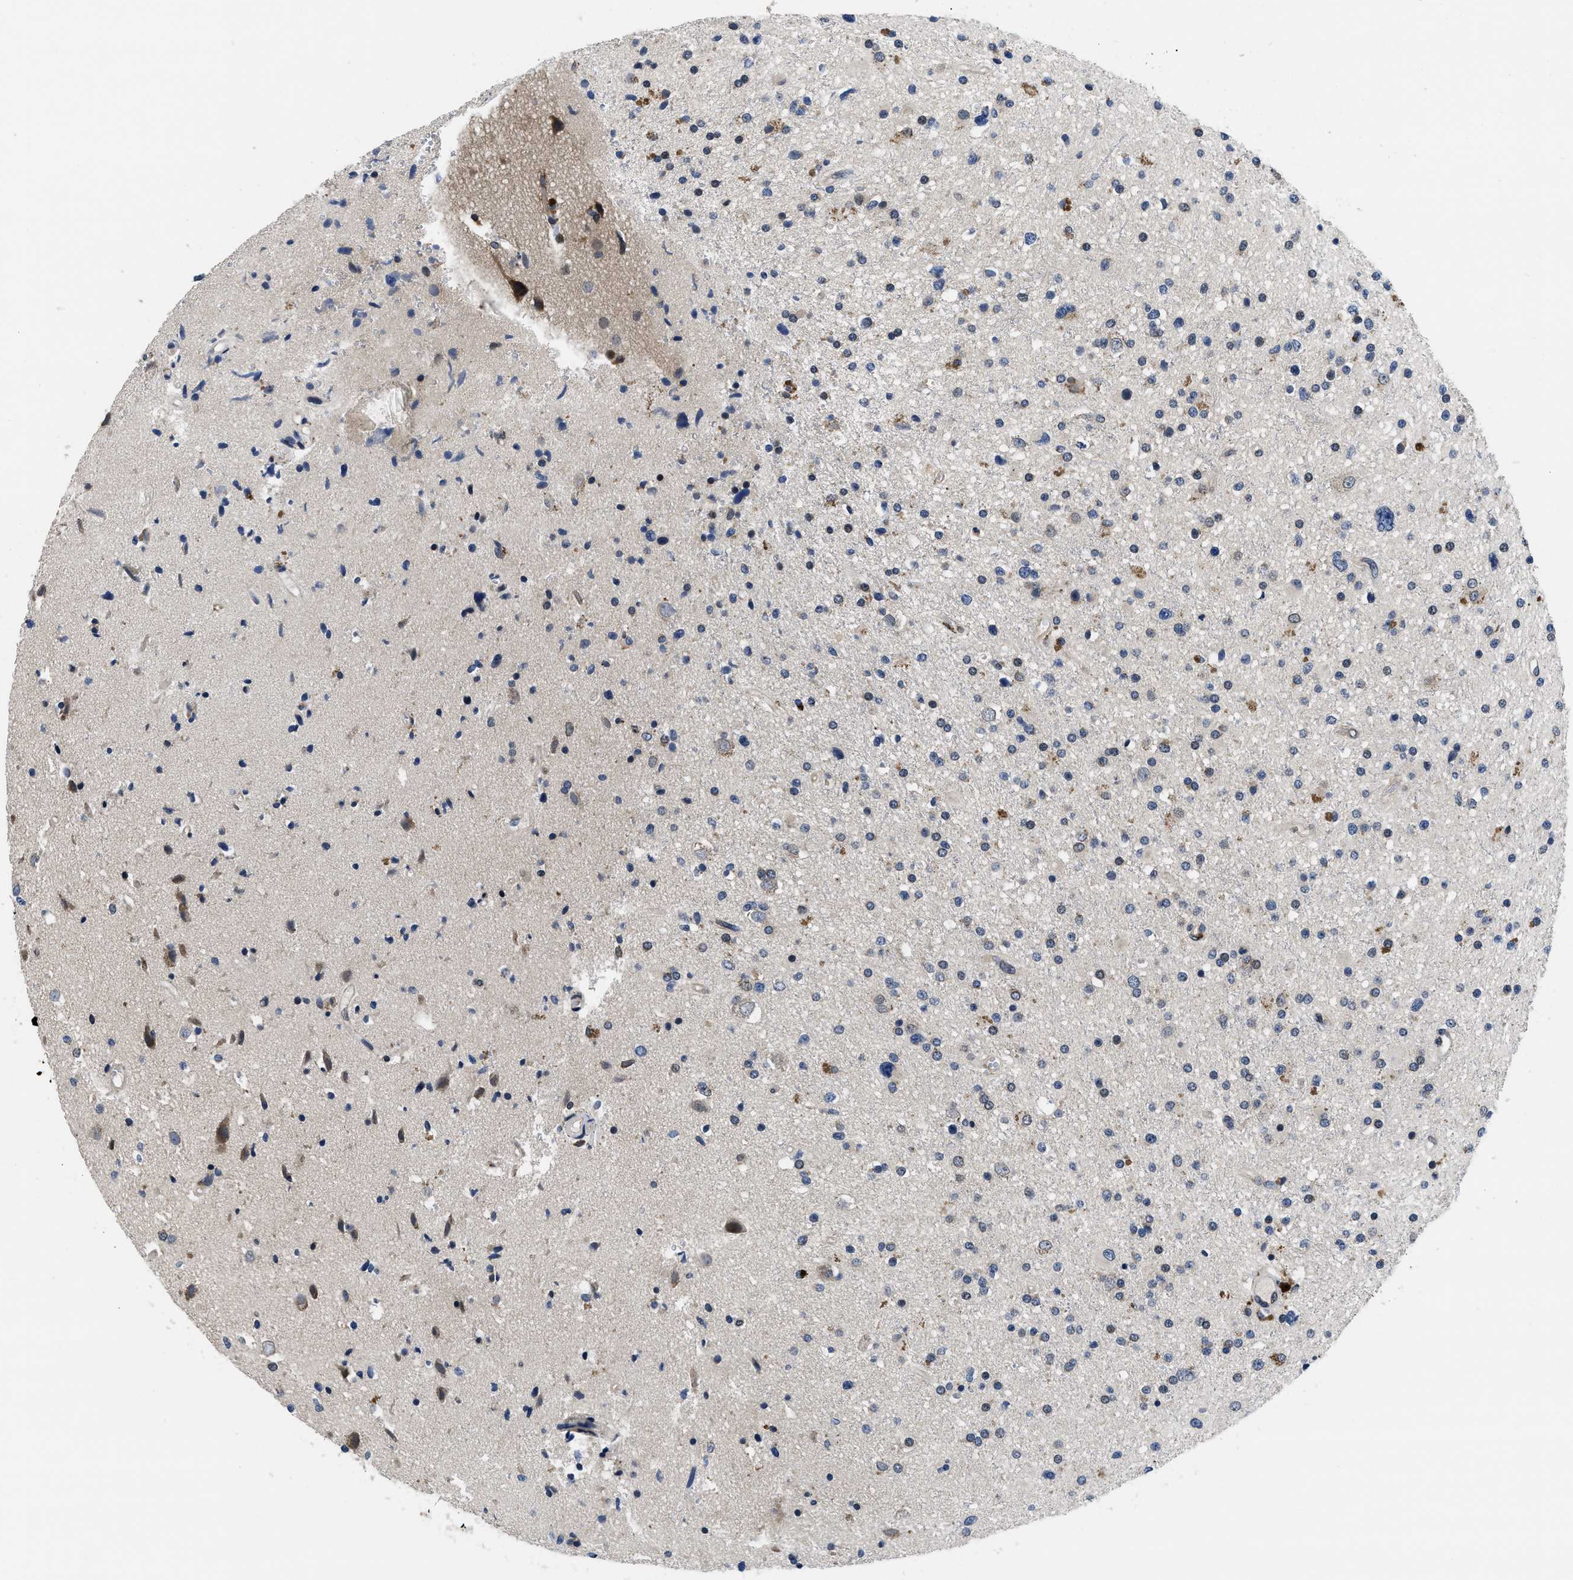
{"staining": {"intensity": "moderate", "quantity": "<25%", "location": "nuclear"}, "tissue": "glioma", "cell_type": "Tumor cells", "image_type": "cancer", "snomed": [{"axis": "morphology", "description": "Glioma, malignant, High grade"}, {"axis": "topography", "description": "Brain"}], "caption": "Protein expression analysis of glioma reveals moderate nuclear positivity in approximately <25% of tumor cells. The staining was performed using DAB (3,3'-diaminobenzidine) to visualize the protein expression in brown, while the nuclei were stained in blue with hematoxylin (Magnification: 20x).", "gene": "SNX10", "patient": {"sex": "male", "age": 33}}